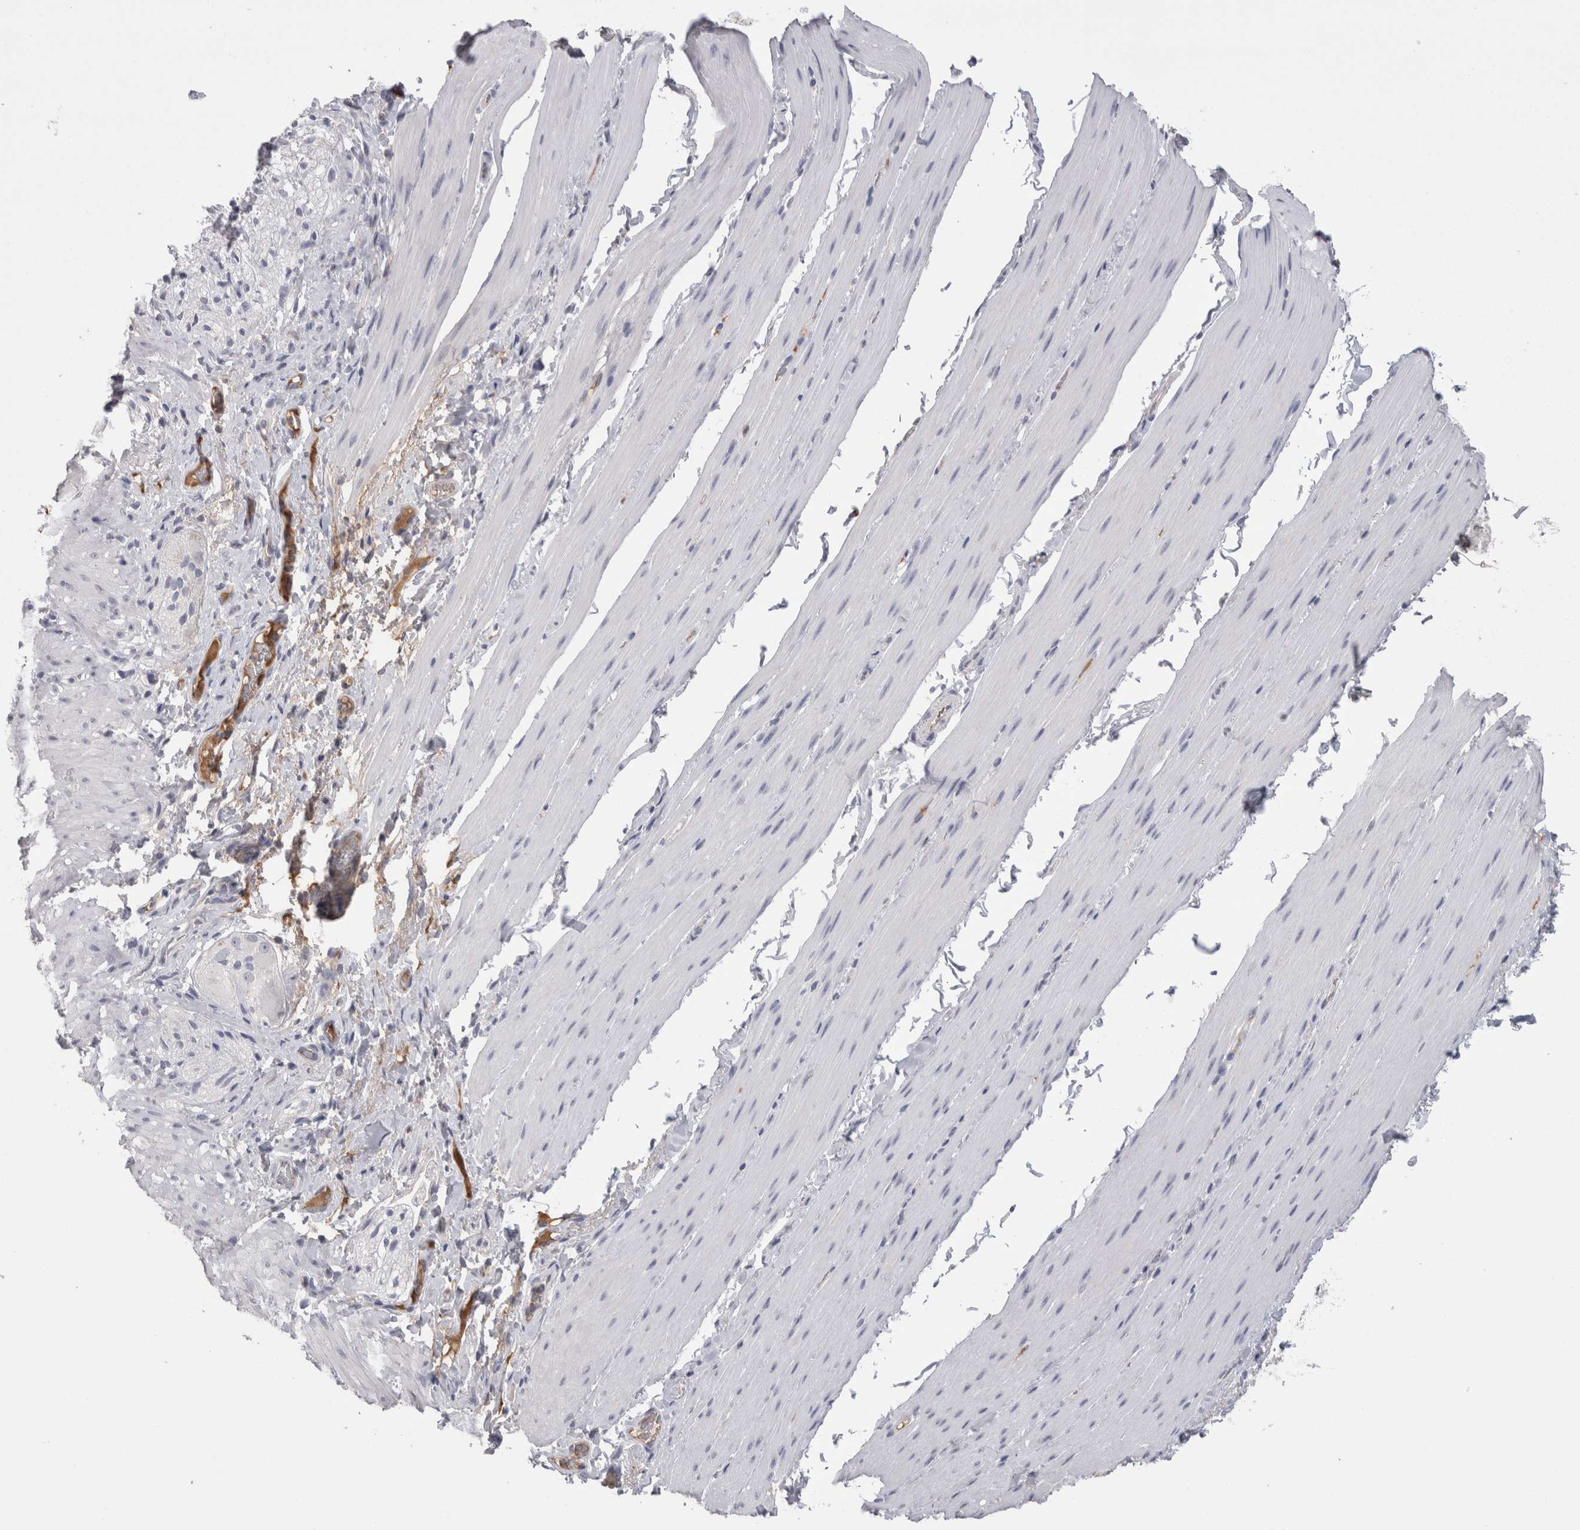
{"staining": {"intensity": "negative", "quantity": "none", "location": "none"}, "tissue": "smooth muscle", "cell_type": "Smooth muscle cells", "image_type": "normal", "snomed": [{"axis": "morphology", "description": "Normal tissue, NOS"}, {"axis": "topography", "description": "Smooth muscle"}, {"axis": "topography", "description": "Small intestine"}], "caption": "Image shows no protein expression in smooth muscle cells of benign smooth muscle. The staining is performed using DAB (3,3'-diaminobenzidine) brown chromogen with nuclei counter-stained in using hematoxylin.", "gene": "REG1A", "patient": {"sex": "female", "age": 84}}